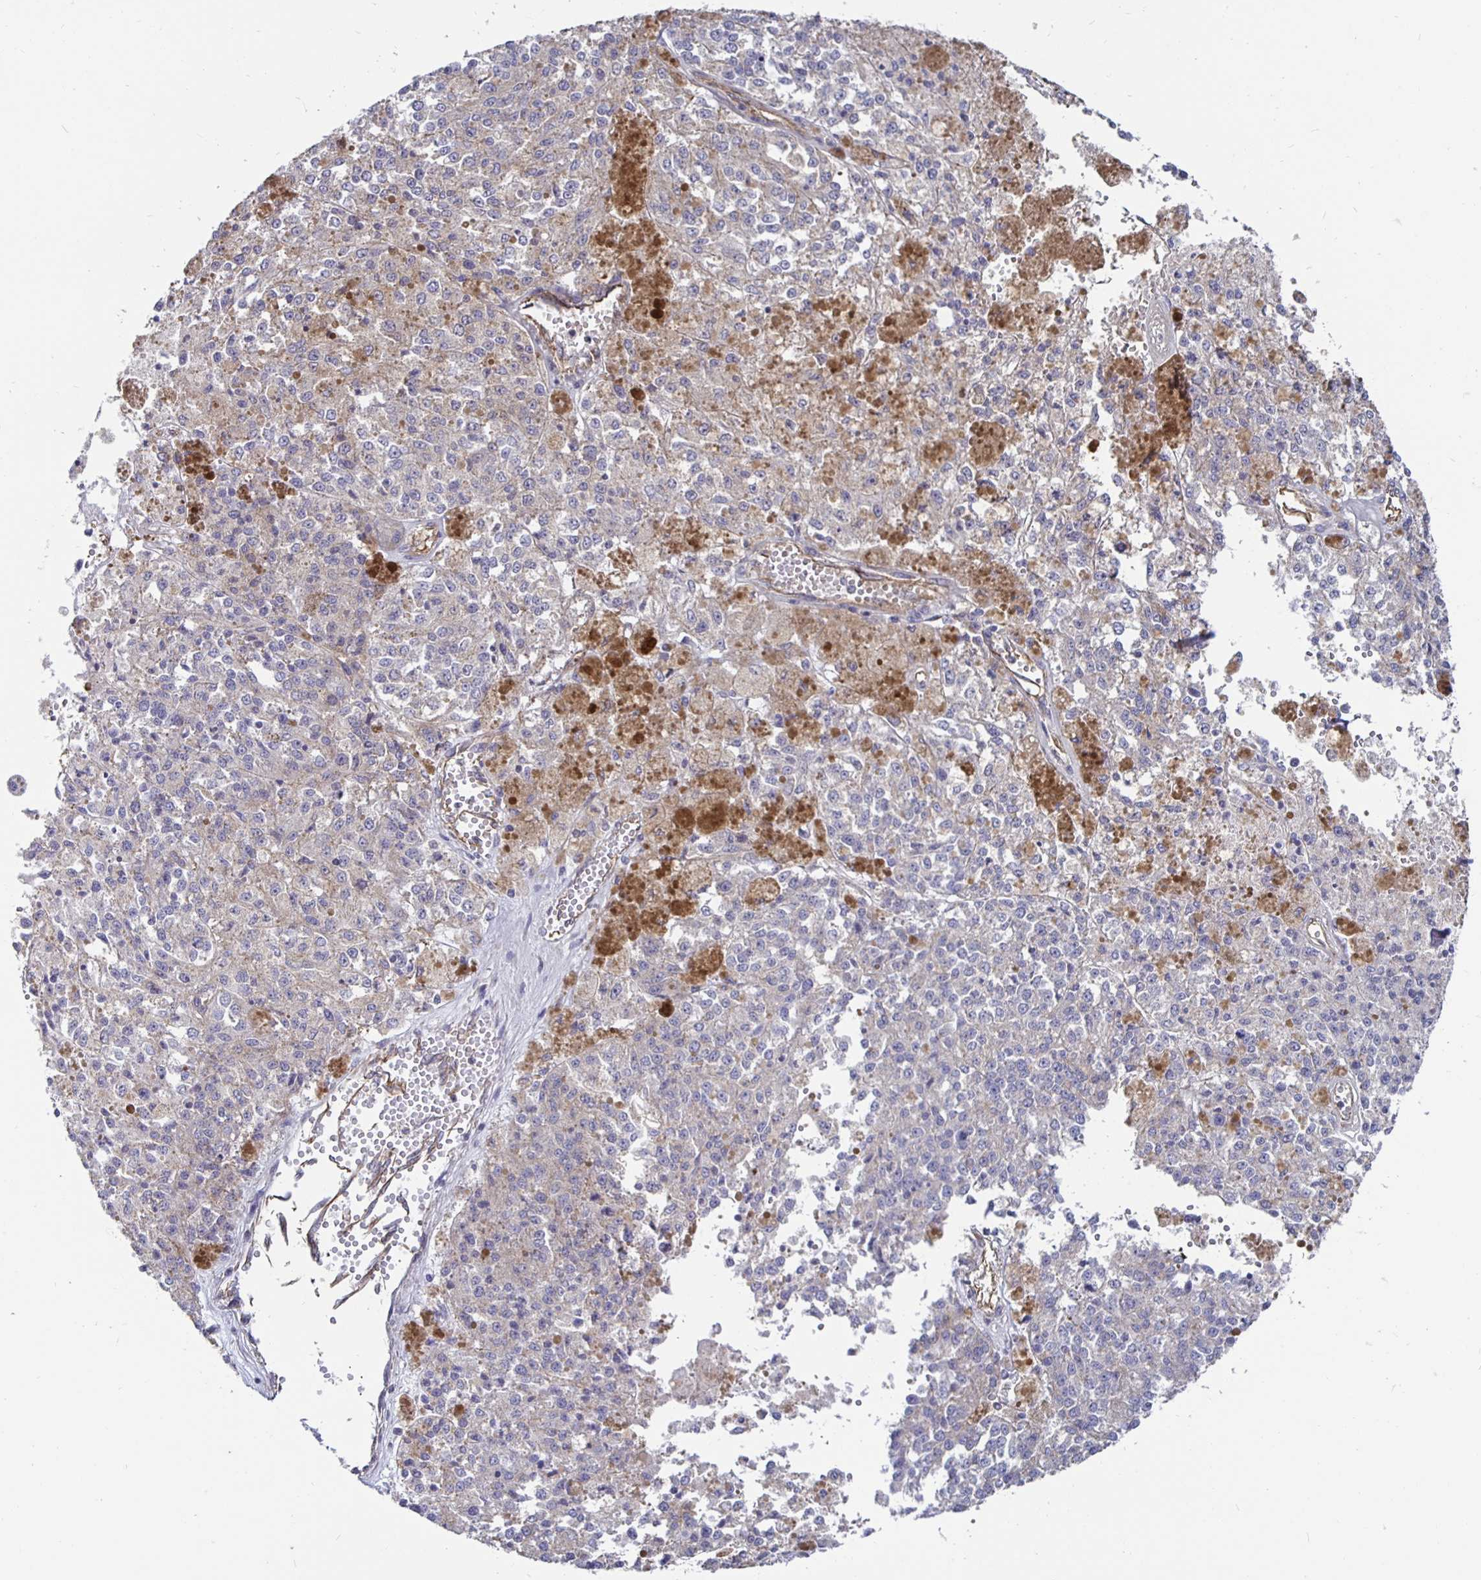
{"staining": {"intensity": "negative", "quantity": "none", "location": "none"}, "tissue": "melanoma", "cell_type": "Tumor cells", "image_type": "cancer", "snomed": [{"axis": "morphology", "description": "Malignant melanoma, Metastatic site"}, {"axis": "topography", "description": "Lymph node"}], "caption": "The micrograph displays no significant staining in tumor cells of melanoma.", "gene": "ARHGEF39", "patient": {"sex": "female", "age": 64}}